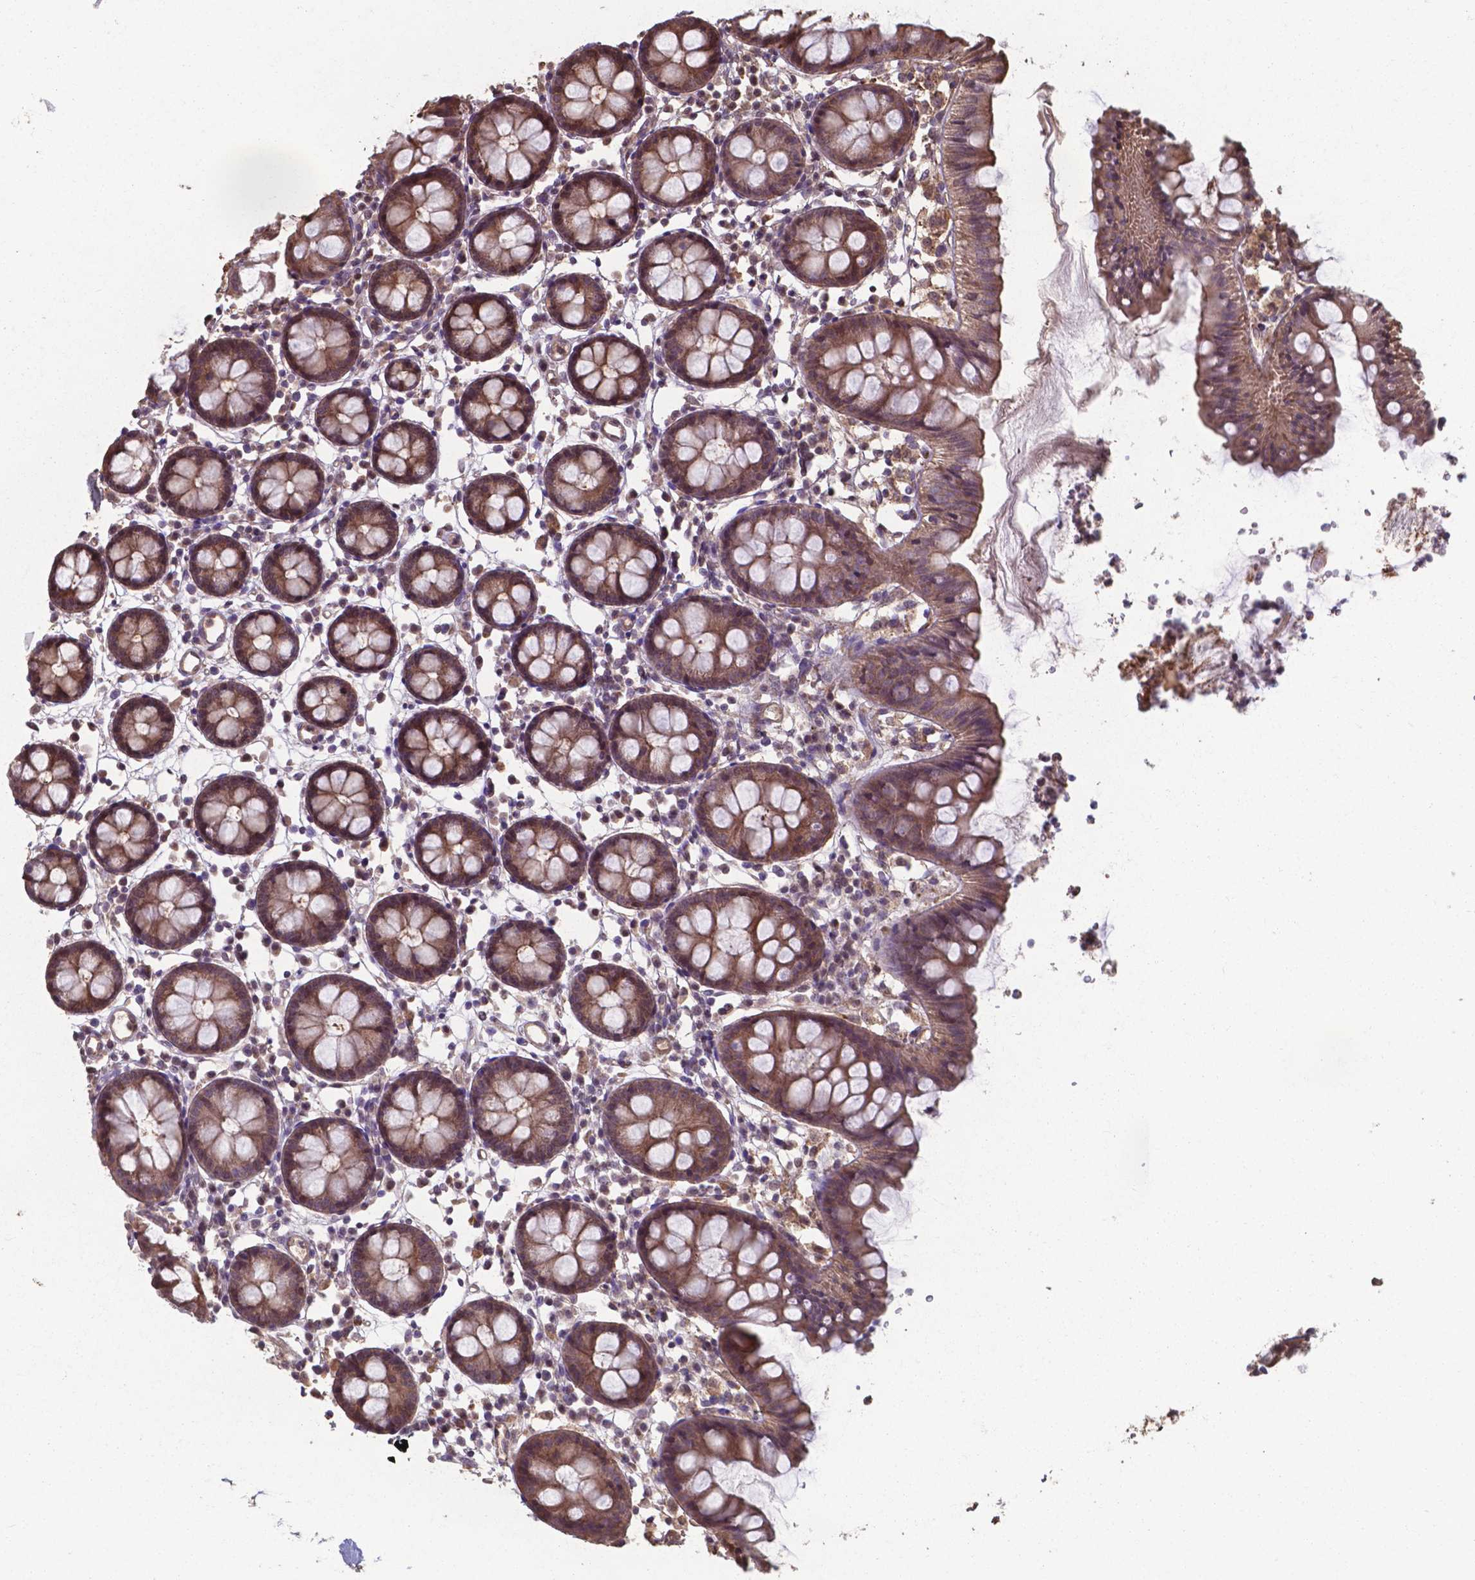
{"staining": {"intensity": "moderate", "quantity": ">75%", "location": "cytoplasmic/membranous,nuclear"}, "tissue": "colon", "cell_type": "Endothelial cells", "image_type": "normal", "snomed": [{"axis": "morphology", "description": "Normal tissue, NOS"}, {"axis": "topography", "description": "Colon"}], "caption": "This histopathology image demonstrates IHC staining of benign colon, with medium moderate cytoplasmic/membranous,nuclear positivity in about >75% of endothelial cells.", "gene": "CHP2", "patient": {"sex": "female", "age": 84}}